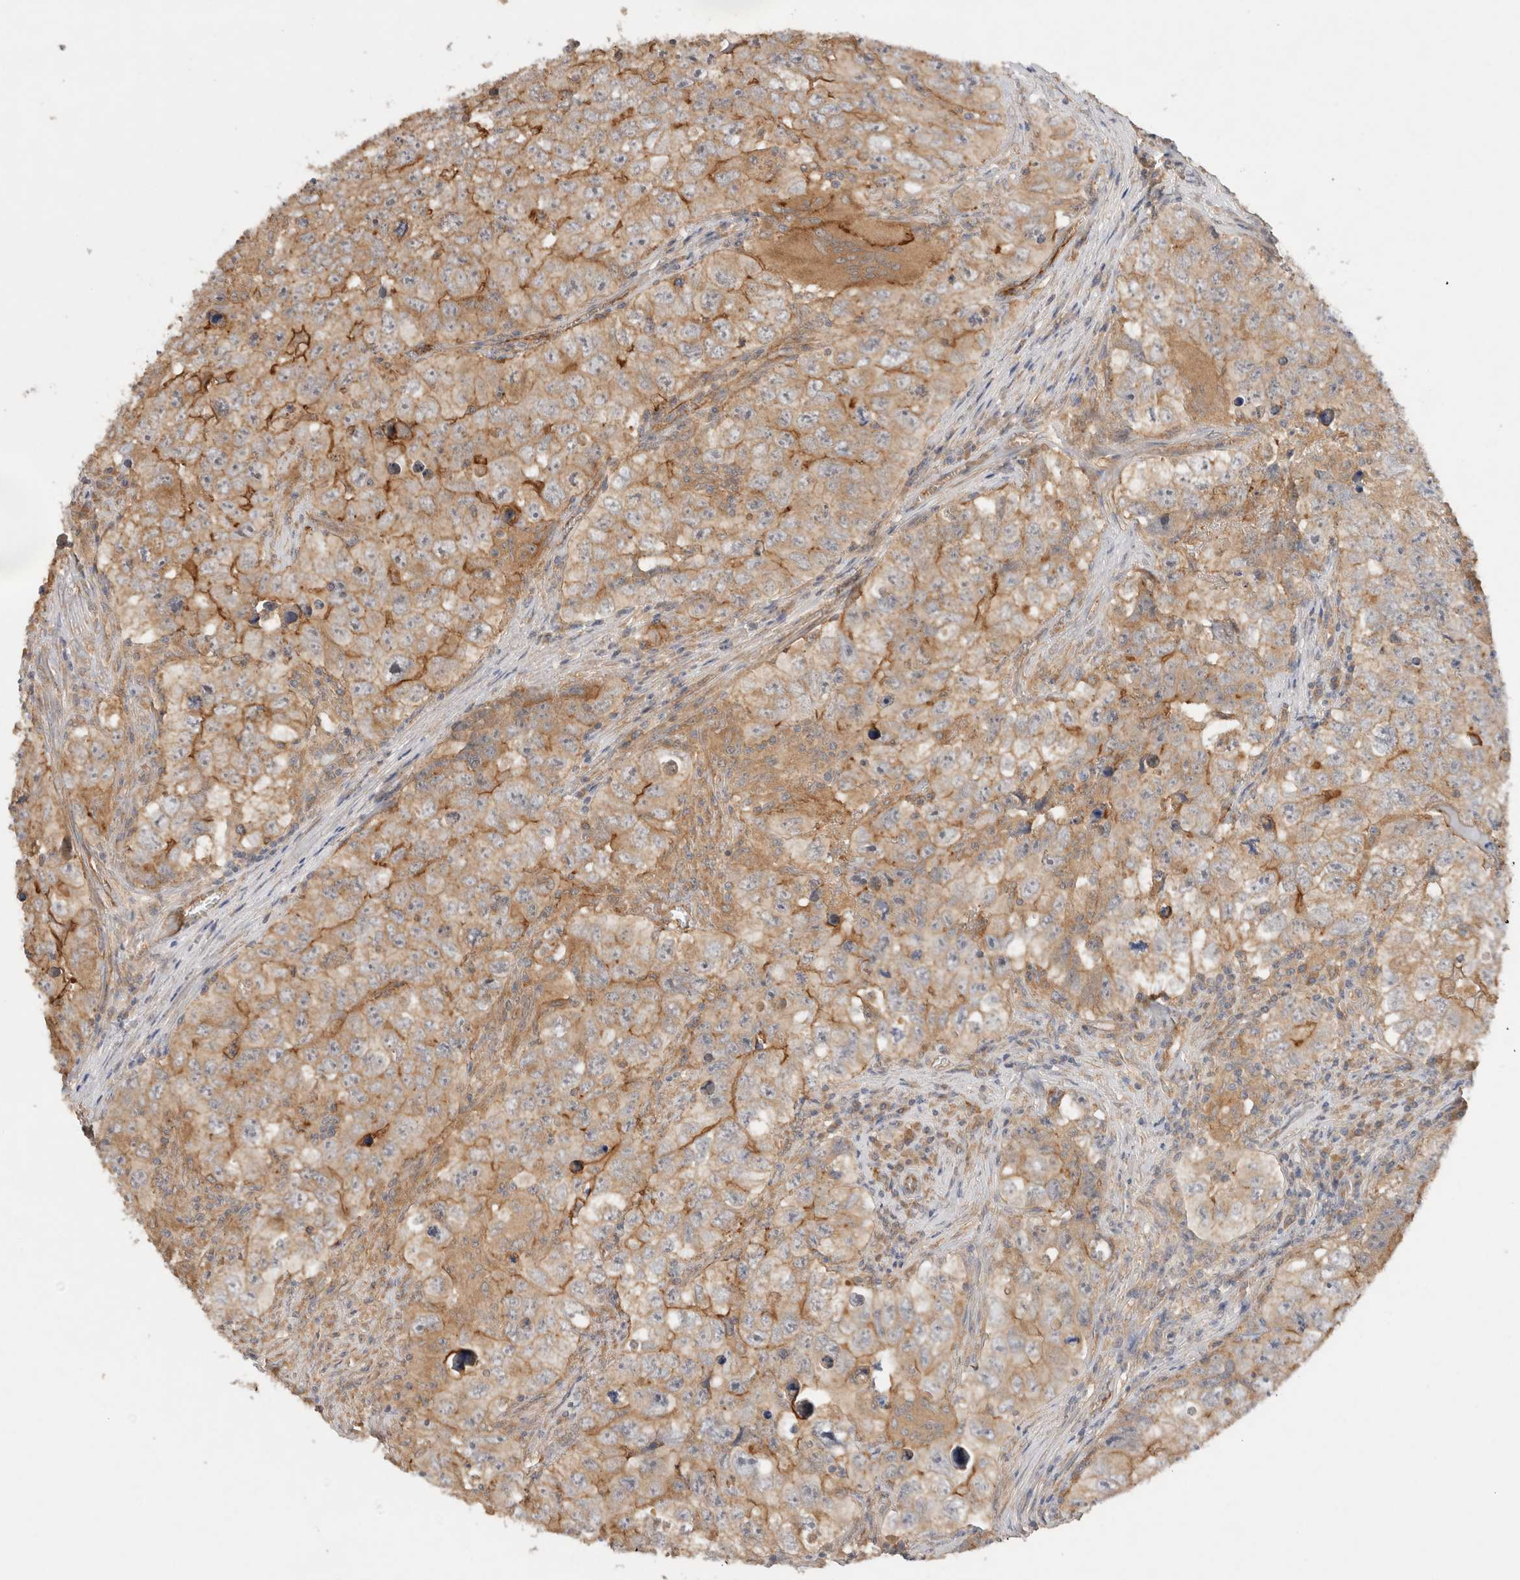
{"staining": {"intensity": "weak", "quantity": ">75%", "location": "cytoplasmic/membranous"}, "tissue": "testis cancer", "cell_type": "Tumor cells", "image_type": "cancer", "snomed": [{"axis": "morphology", "description": "Seminoma, NOS"}, {"axis": "morphology", "description": "Carcinoma, Embryonal, NOS"}, {"axis": "topography", "description": "Testis"}], "caption": "Weak cytoplasmic/membranous positivity for a protein is seen in approximately >75% of tumor cells of seminoma (testis) using immunohistochemistry (IHC).", "gene": "SGK3", "patient": {"sex": "male", "age": 43}}